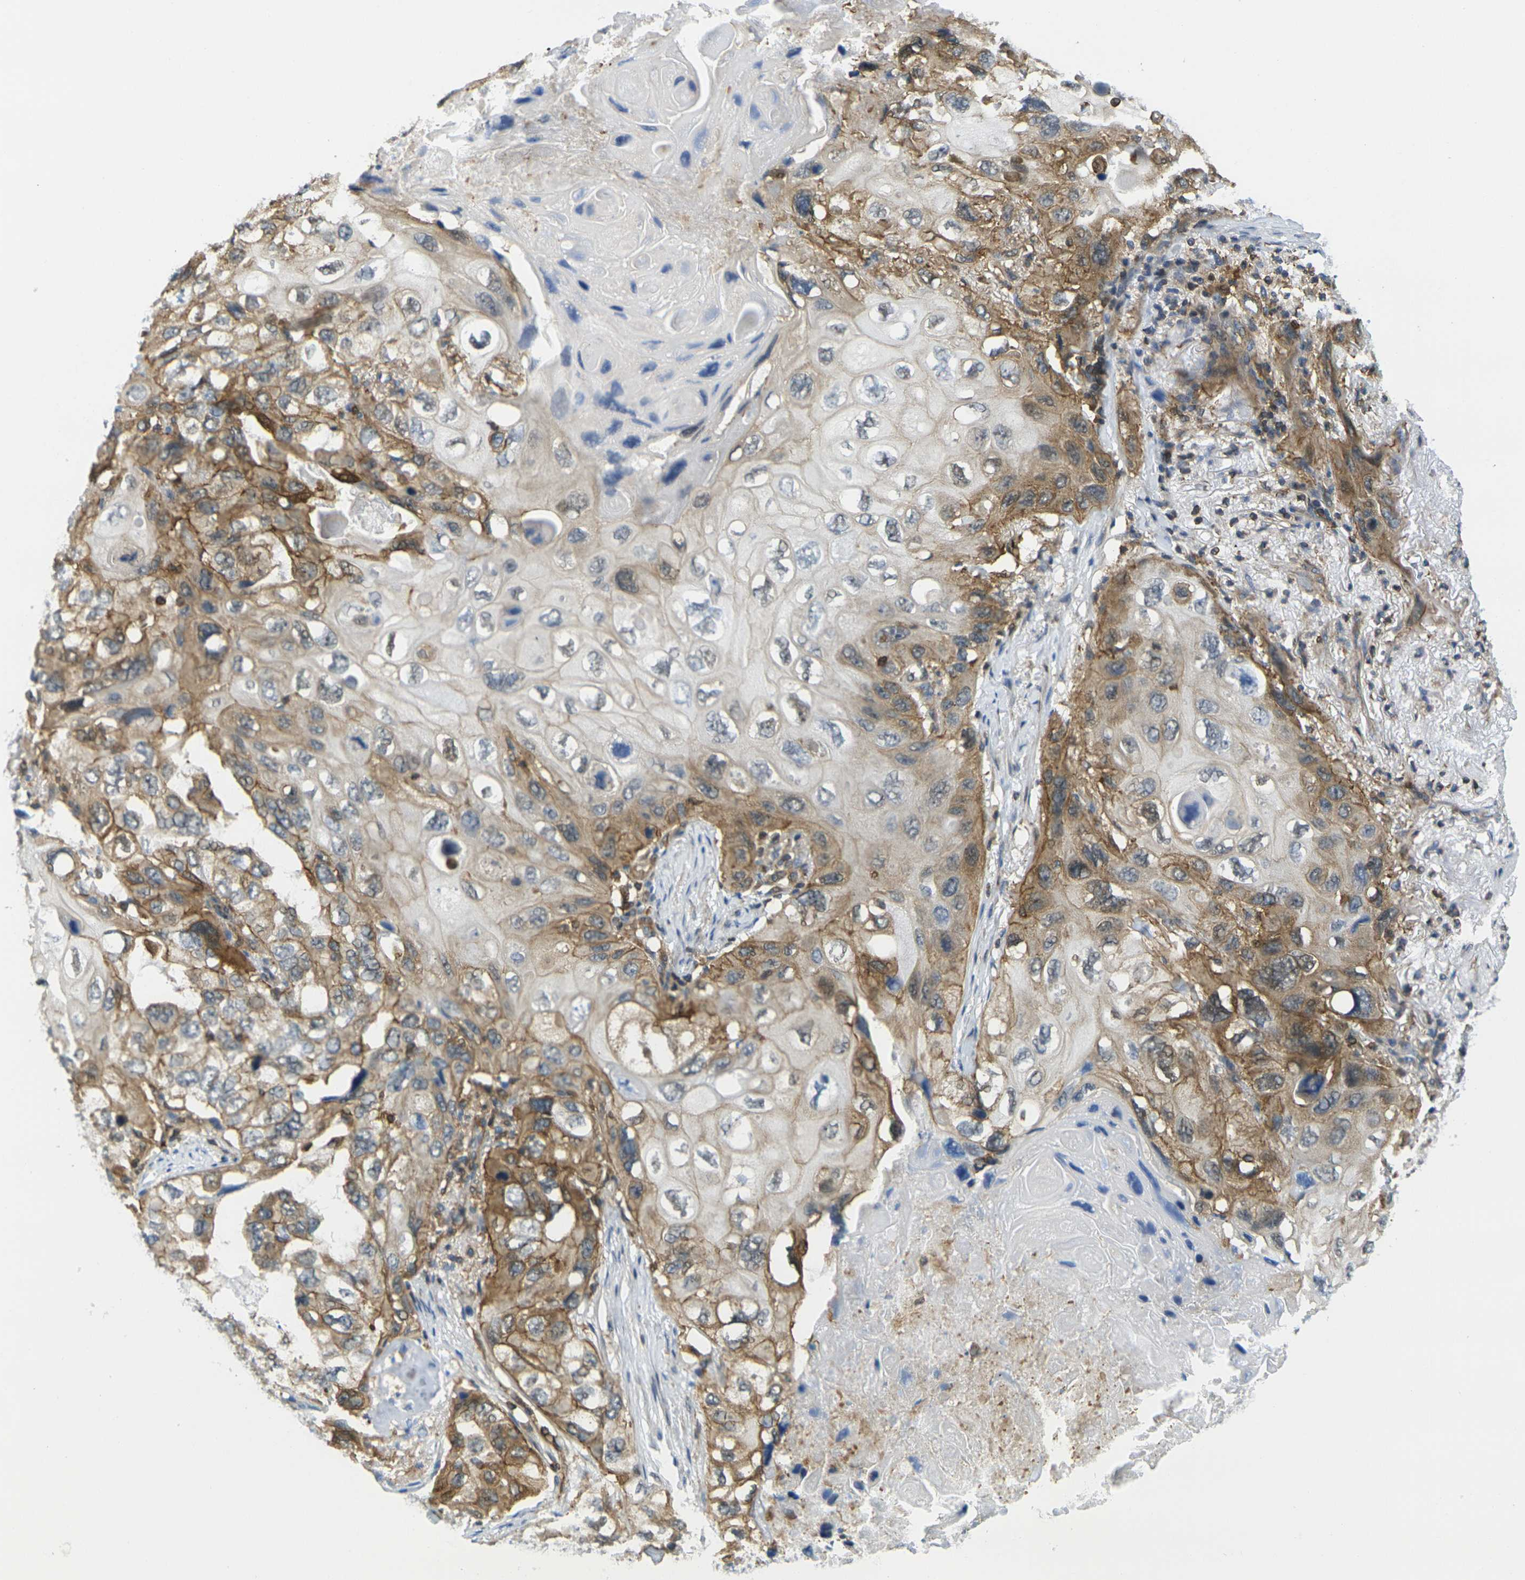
{"staining": {"intensity": "moderate", "quantity": "25%-75%", "location": "cytoplasmic/membranous,nuclear"}, "tissue": "lung cancer", "cell_type": "Tumor cells", "image_type": "cancer", "snomed": [{"axis": "morphology", "description": "Squamous cell carcinoma, NOS"}, {"axis": "topography", "description": "Lung"}], "caption": "Squamous cell carcinoma (lung) stained for a protein (brown) displays moderate cytoplasmic/membranous and nuclear positive expression in approximately 25%-75% of tumor cells.", "gene": "LASP1", "patient": {"sex": "female", "age": 73}}